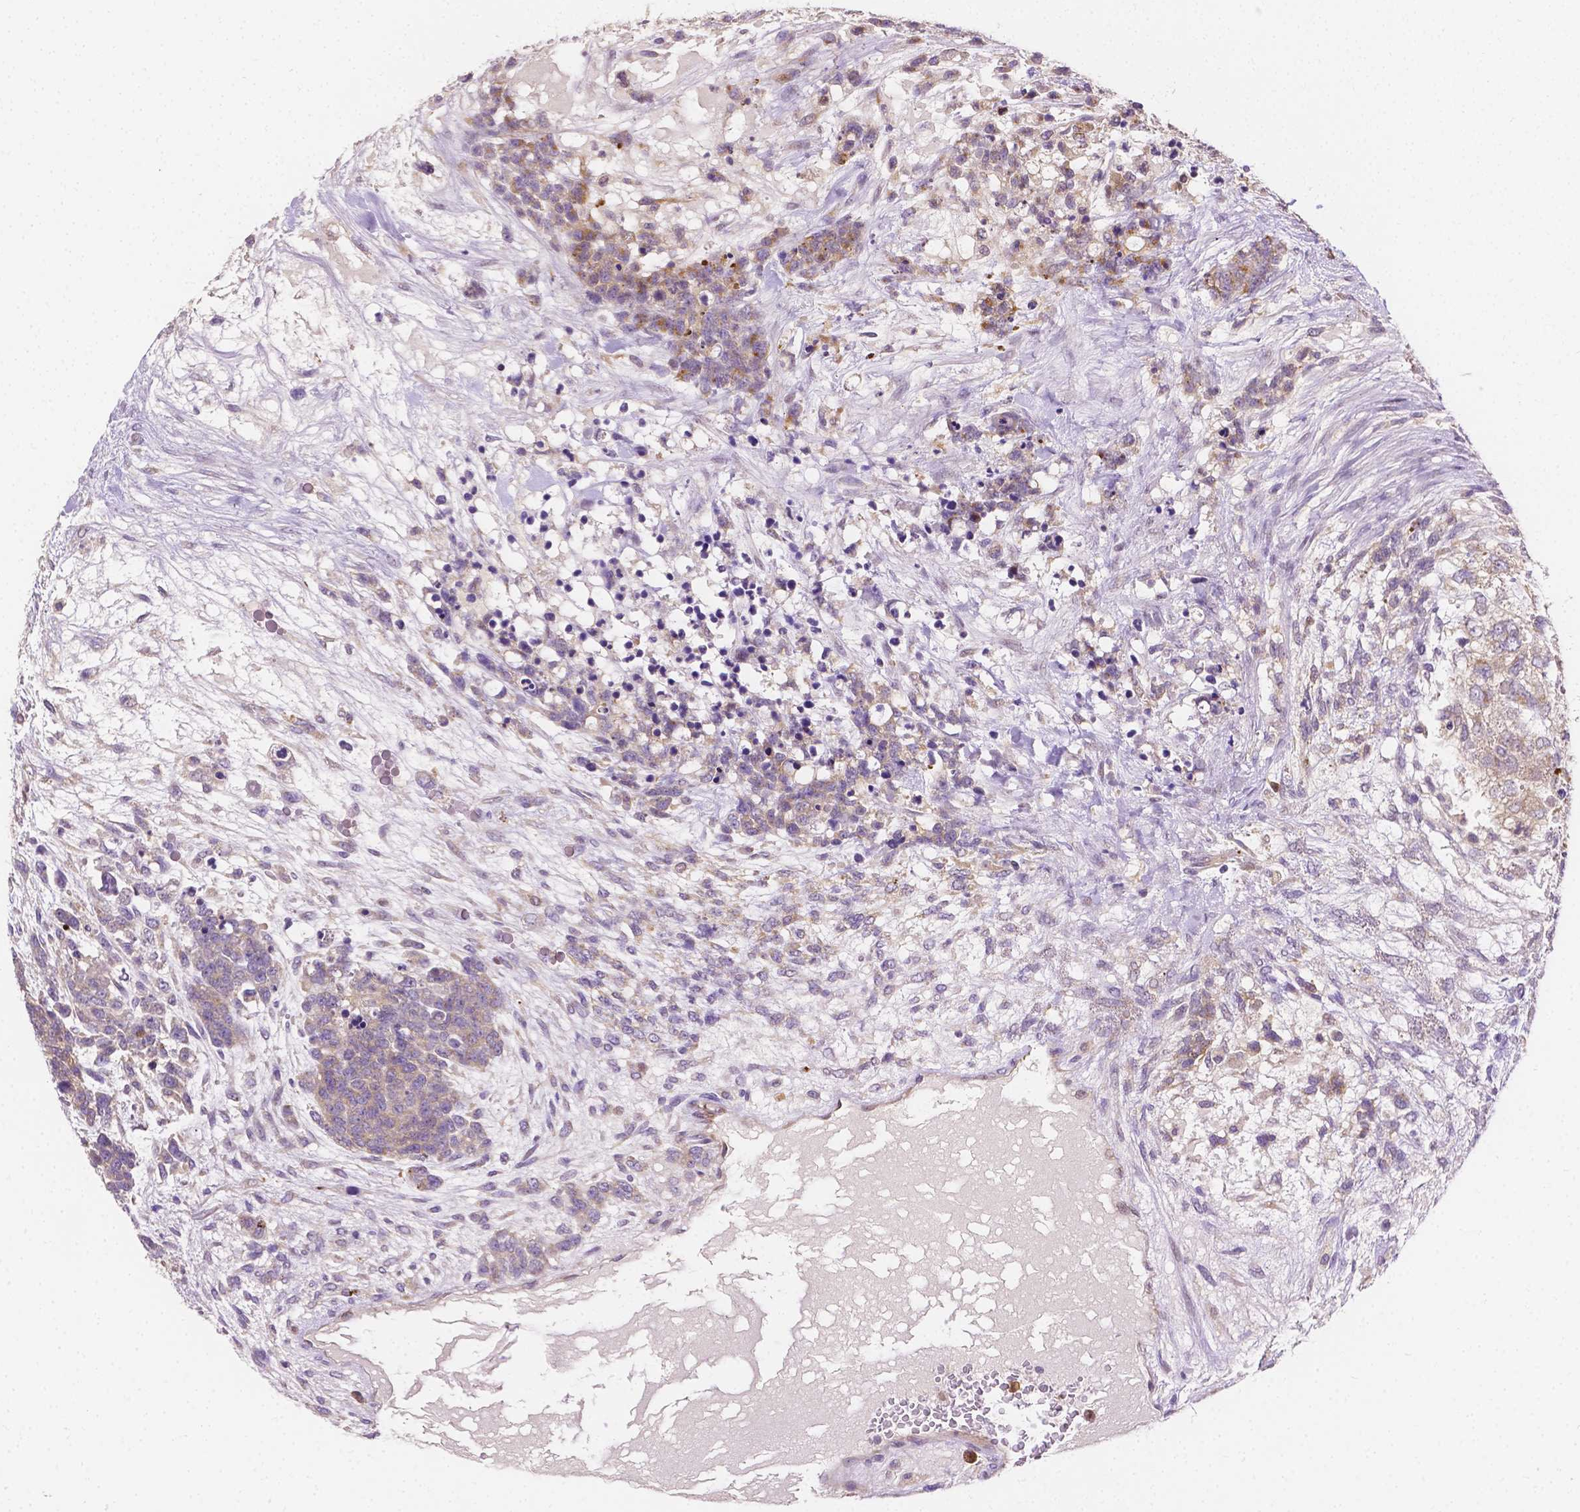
{"staining": {"intensity": "negative", "quantity": "none", "location": "none"}, "tissue": "testis cancer", "cell_type": "Tumor cells", "image_type": "cancer", "snomed": [{"axis": "morphology", "description": "Carcinoma, Embryonal, NOS"}, {"axis": "topography", "description": "Testis"}], "caption": "DAB (3,3'-diaminobenzidine) immunohistochemical staining of testis cancer displays no significant staining in tumor cells.", "gene": "ZNRD2", "patient": {"sex": "male", "age": 23}}